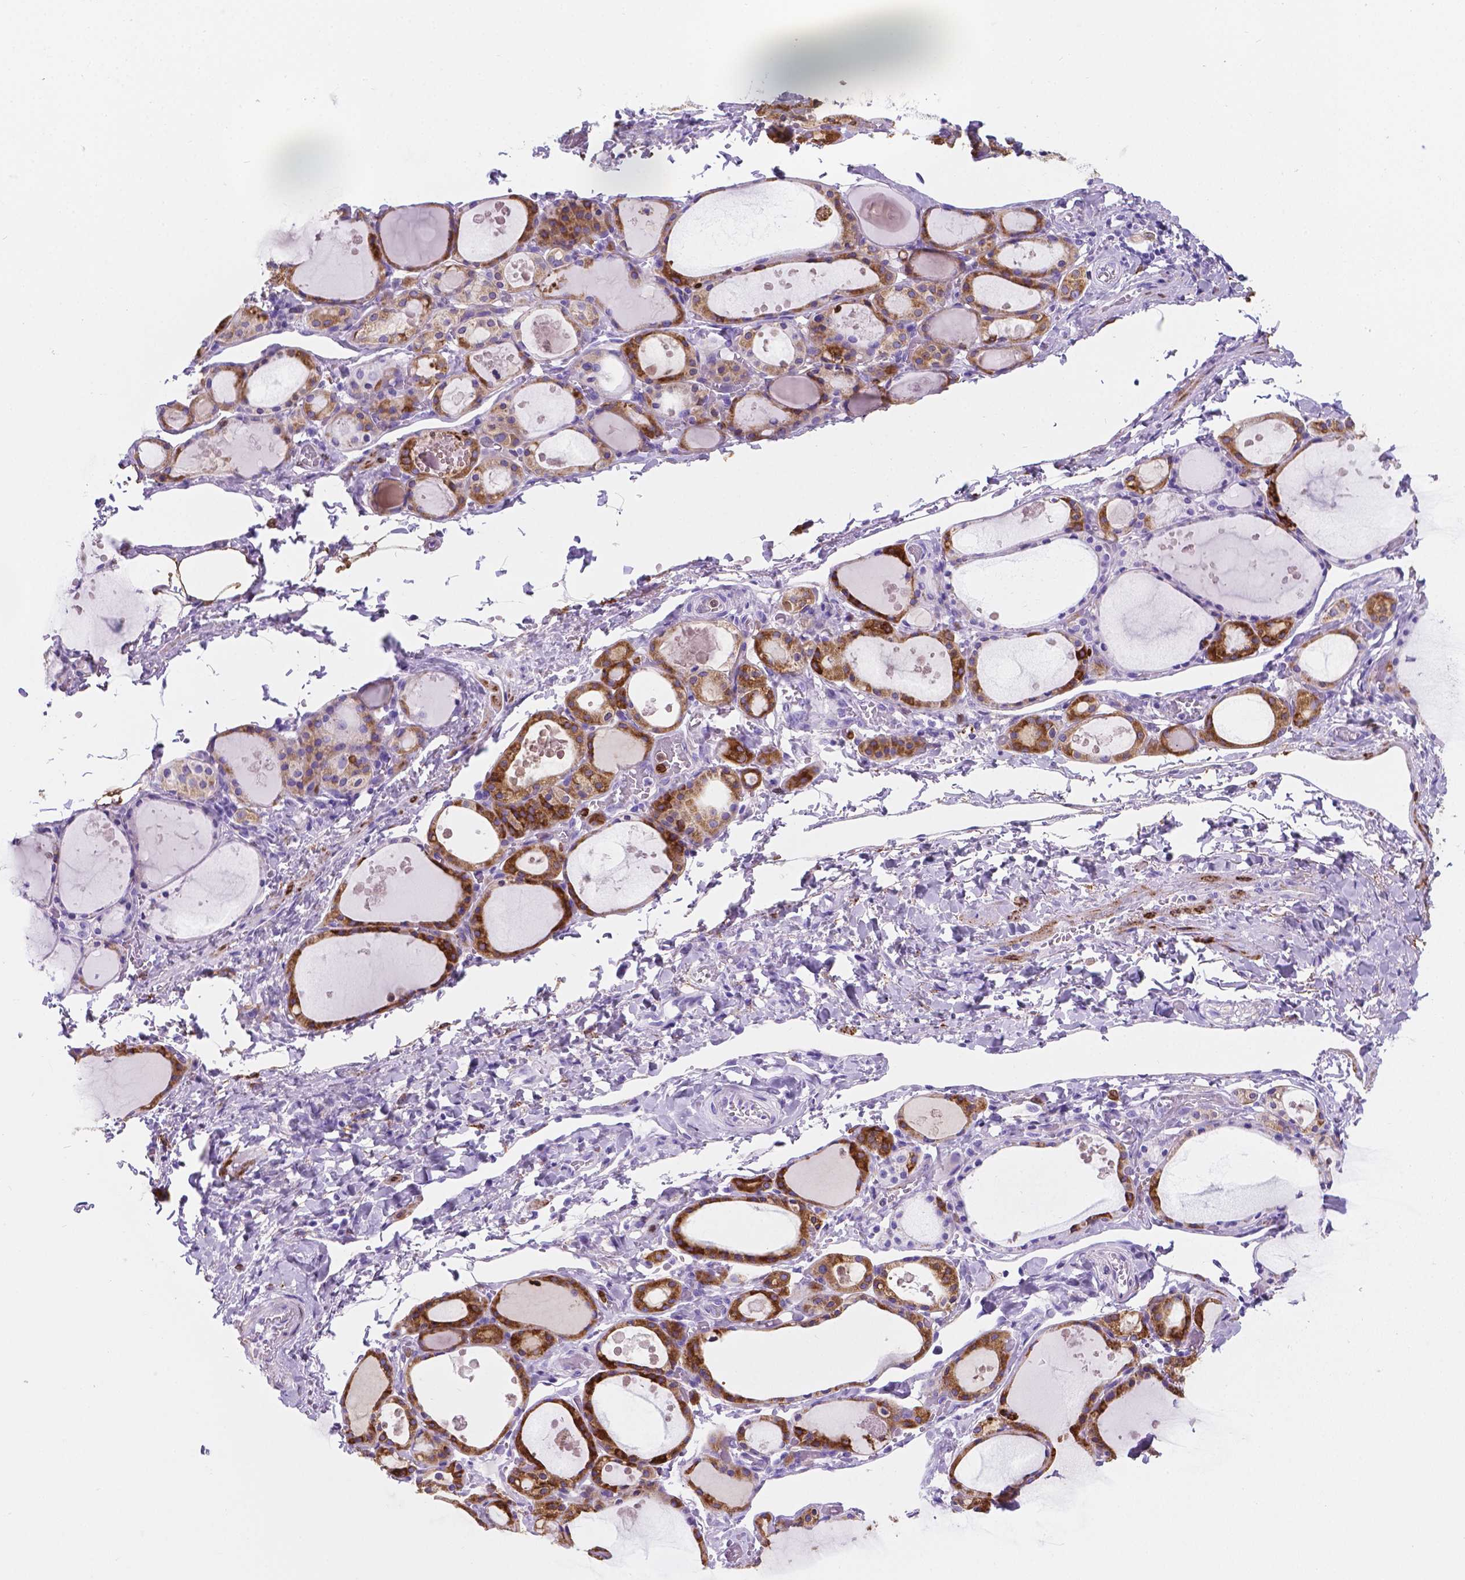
{"staining": {"intensity": "strong", "quantity": "25%-75%", "location": "cytoplasmic/membranous"}, "tissue": "thyroid gland", "cell_type": "Glandular cells", "image_type": "normal", "snomed": [{"axis": "morphology", "description": "Normal tissue, NOS"}, {"axis": "topography", "description": "Thyroid gland"}], "caption": "High-power microscopy captured an immunohistochemistry (IHC) histopathology image of unremarkable thyroid gland, revealing strong cytoplasmic/membranous staining in about 25%-75% of glandular cells.", "gene": "MACF1", "patient": {"sex": "male", "age": 68}}